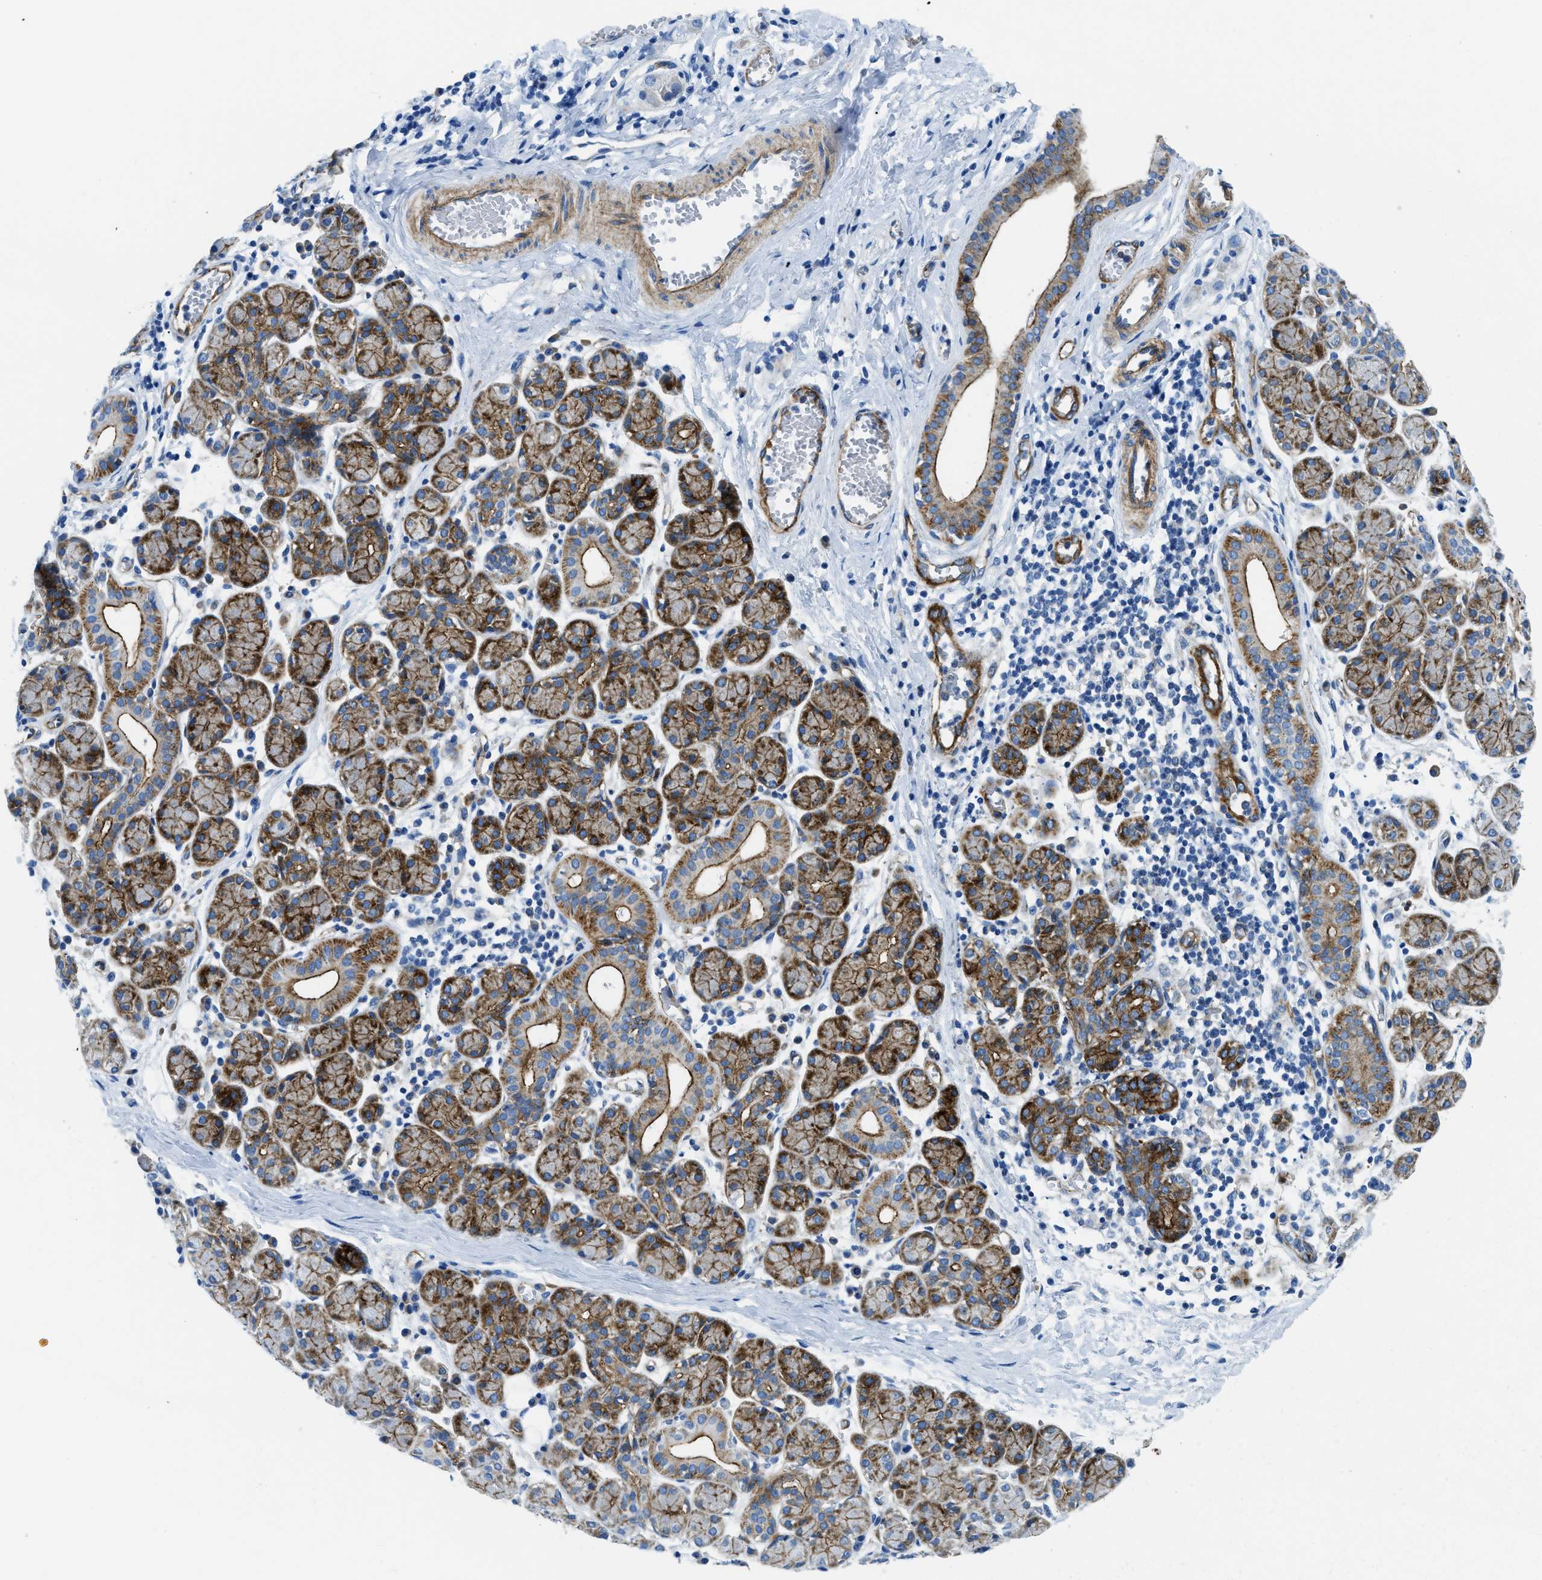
{"staining": {"intensity": "moderate", "quantity": ">75%", "location": "cytoplasmic/membranous"}, "tissue": "salivary gland", "cell_type": "Glandular cells", "image_type": "normal", "snomed": [{"axis": "morphology", "description": "Normal tissue, NOS"}, {"axis": "morphology", "description": "Inflammation, NOS"}, {"axis": "topography", "description": "Lymph node"}, {"axis": "topography", "description": "Salivary gland"}], "caption": "Immunohistochemical staining of benign human salivary gland displays >75% levels of moderate cytoplasmic/membranous protein positivity in about >75% of glandular cells. The staining was performed using DAB to visualize the protein expression in brown, while the nuclei were stained in blue with hematoxylin (Magnification: 20x).", "gene": "CUTA", "patient": {"sex": "male", "age": 3}}